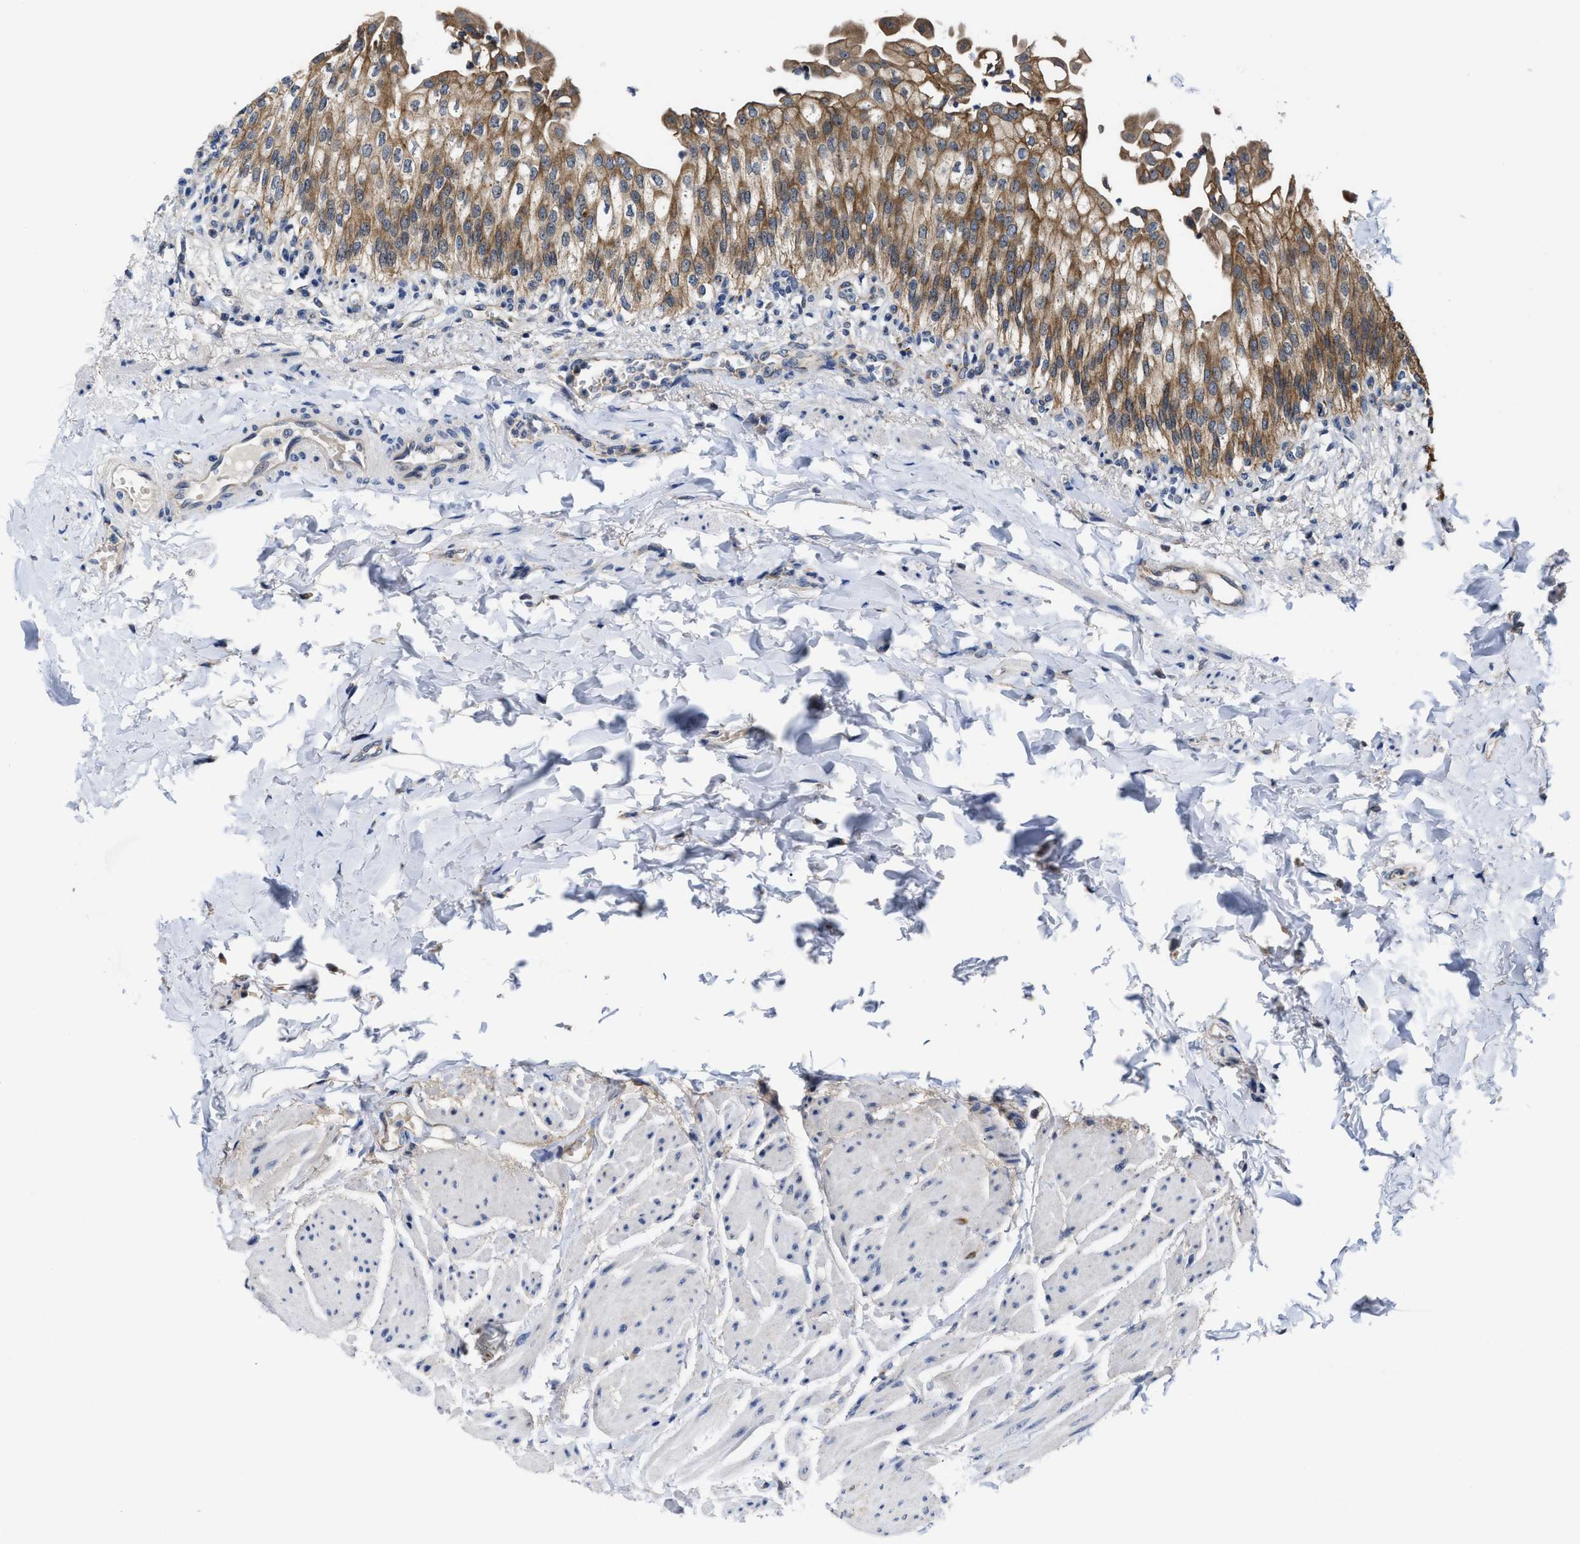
{"staining": {"intensity": "strong", "quantity": ">75%", "location": "cytoplasmic/membranous"}, "tissue": "urinary bladder", "cell_type": "Urothelial cells", "image_type": "normal", "snomed": [{"axis": "morphology", "description": "Normal tissue, NOS"}, {"axis": "topography", "description": "Urinary bladder"}], "caption": "This is an image of immunohistochemistry (IHC) staining of unremarkable urinary bladder, which shows strong expression in the cytoplasmic/membranous of urothelial cells.", "gene": "GHITM", "patient": {"sex": "female", "age": 60}}